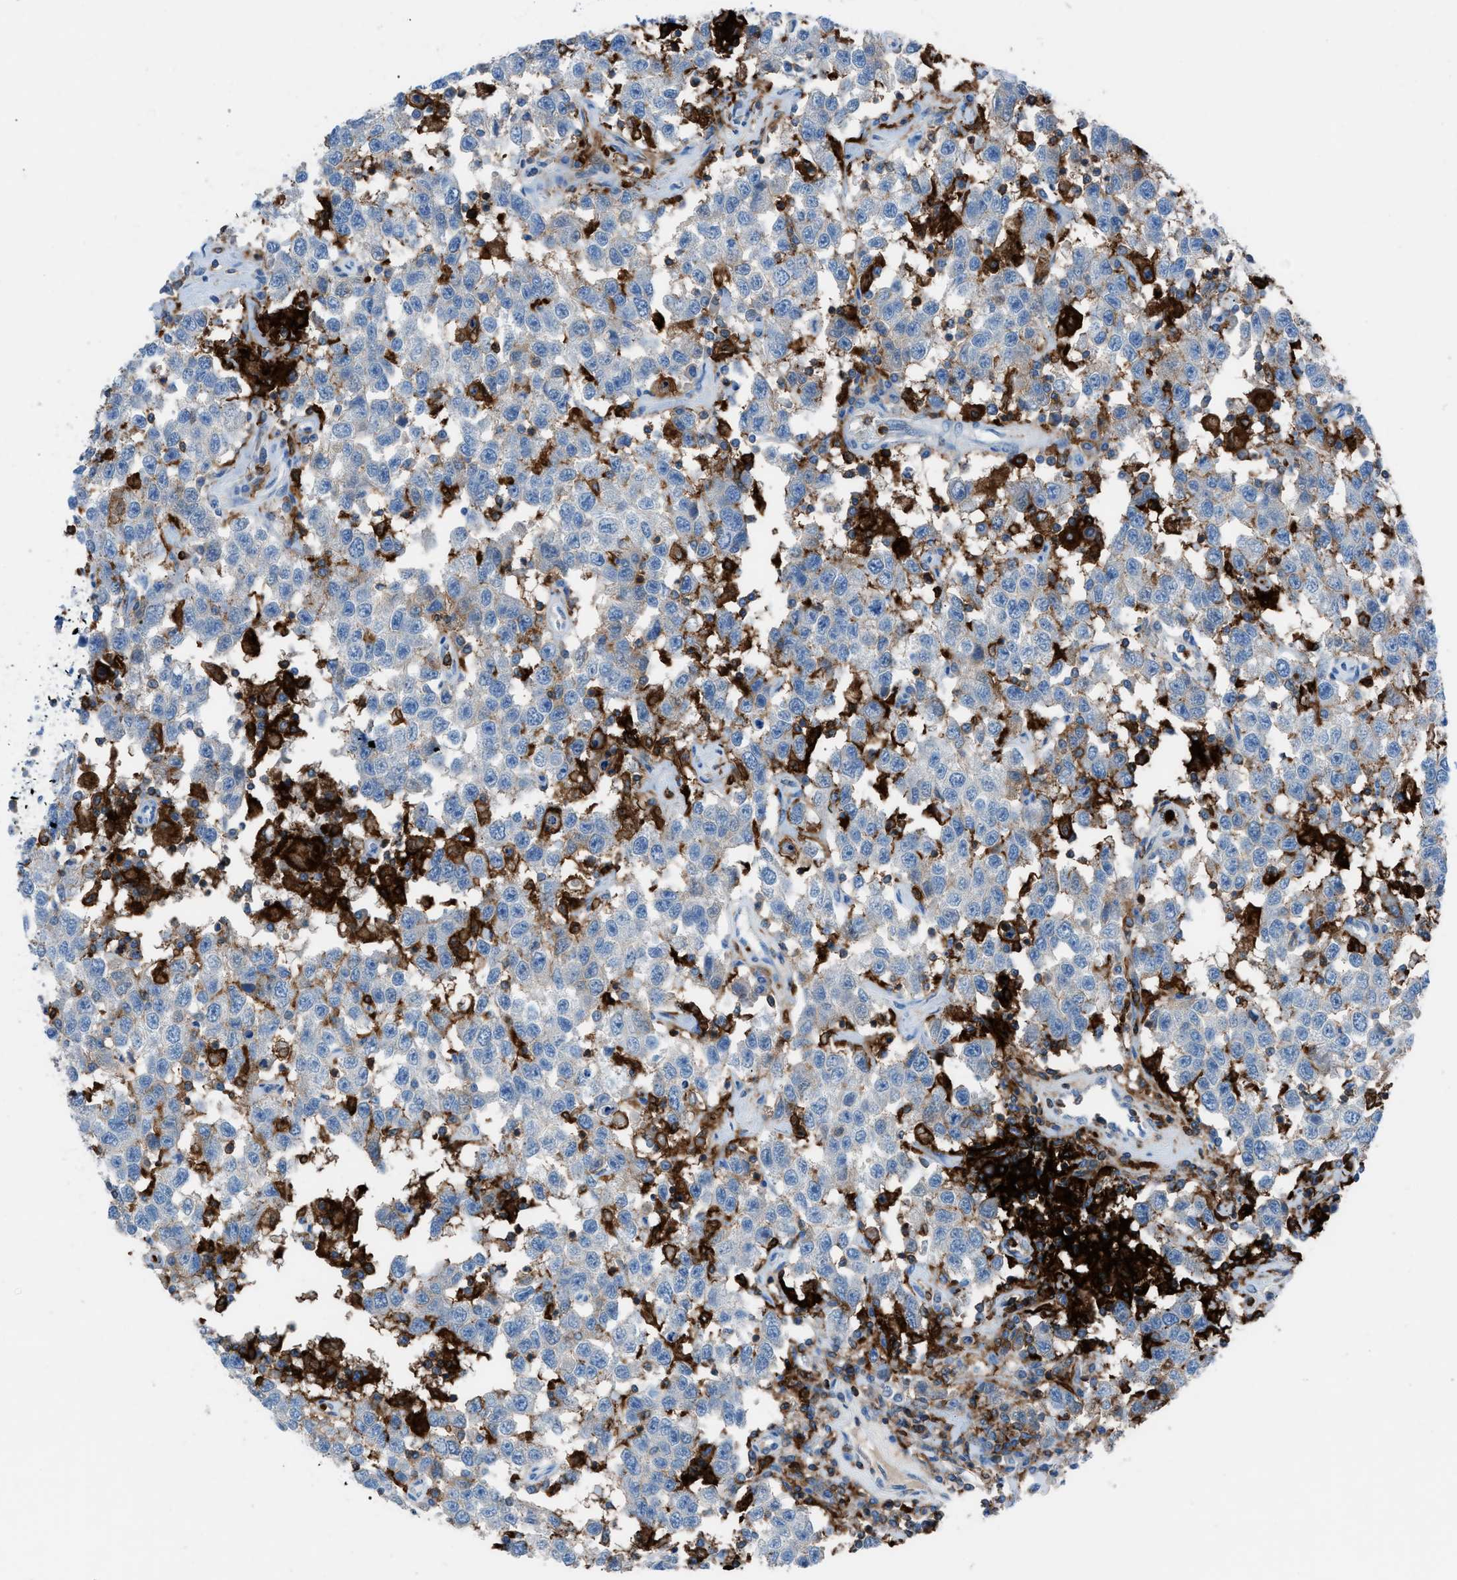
{"staining": {"intensity": "negative", "quantity": "none", "location": "none"}, "tissue": "testis cancer", "cell_type": "Tumor cells", "image_type": "cancer", "snomed": [{"axis": "morphology", "description": "Seminoma, NOS"}, {"axis": "topography", "description": "Testis"}], "caption": "The immunohistochemistry histopathology image has no significant staining in tumor cells of testis cancer (seminoma) tissue.", "gene": "ITGB2", "patient": {"sex": "male", "age": 41}}